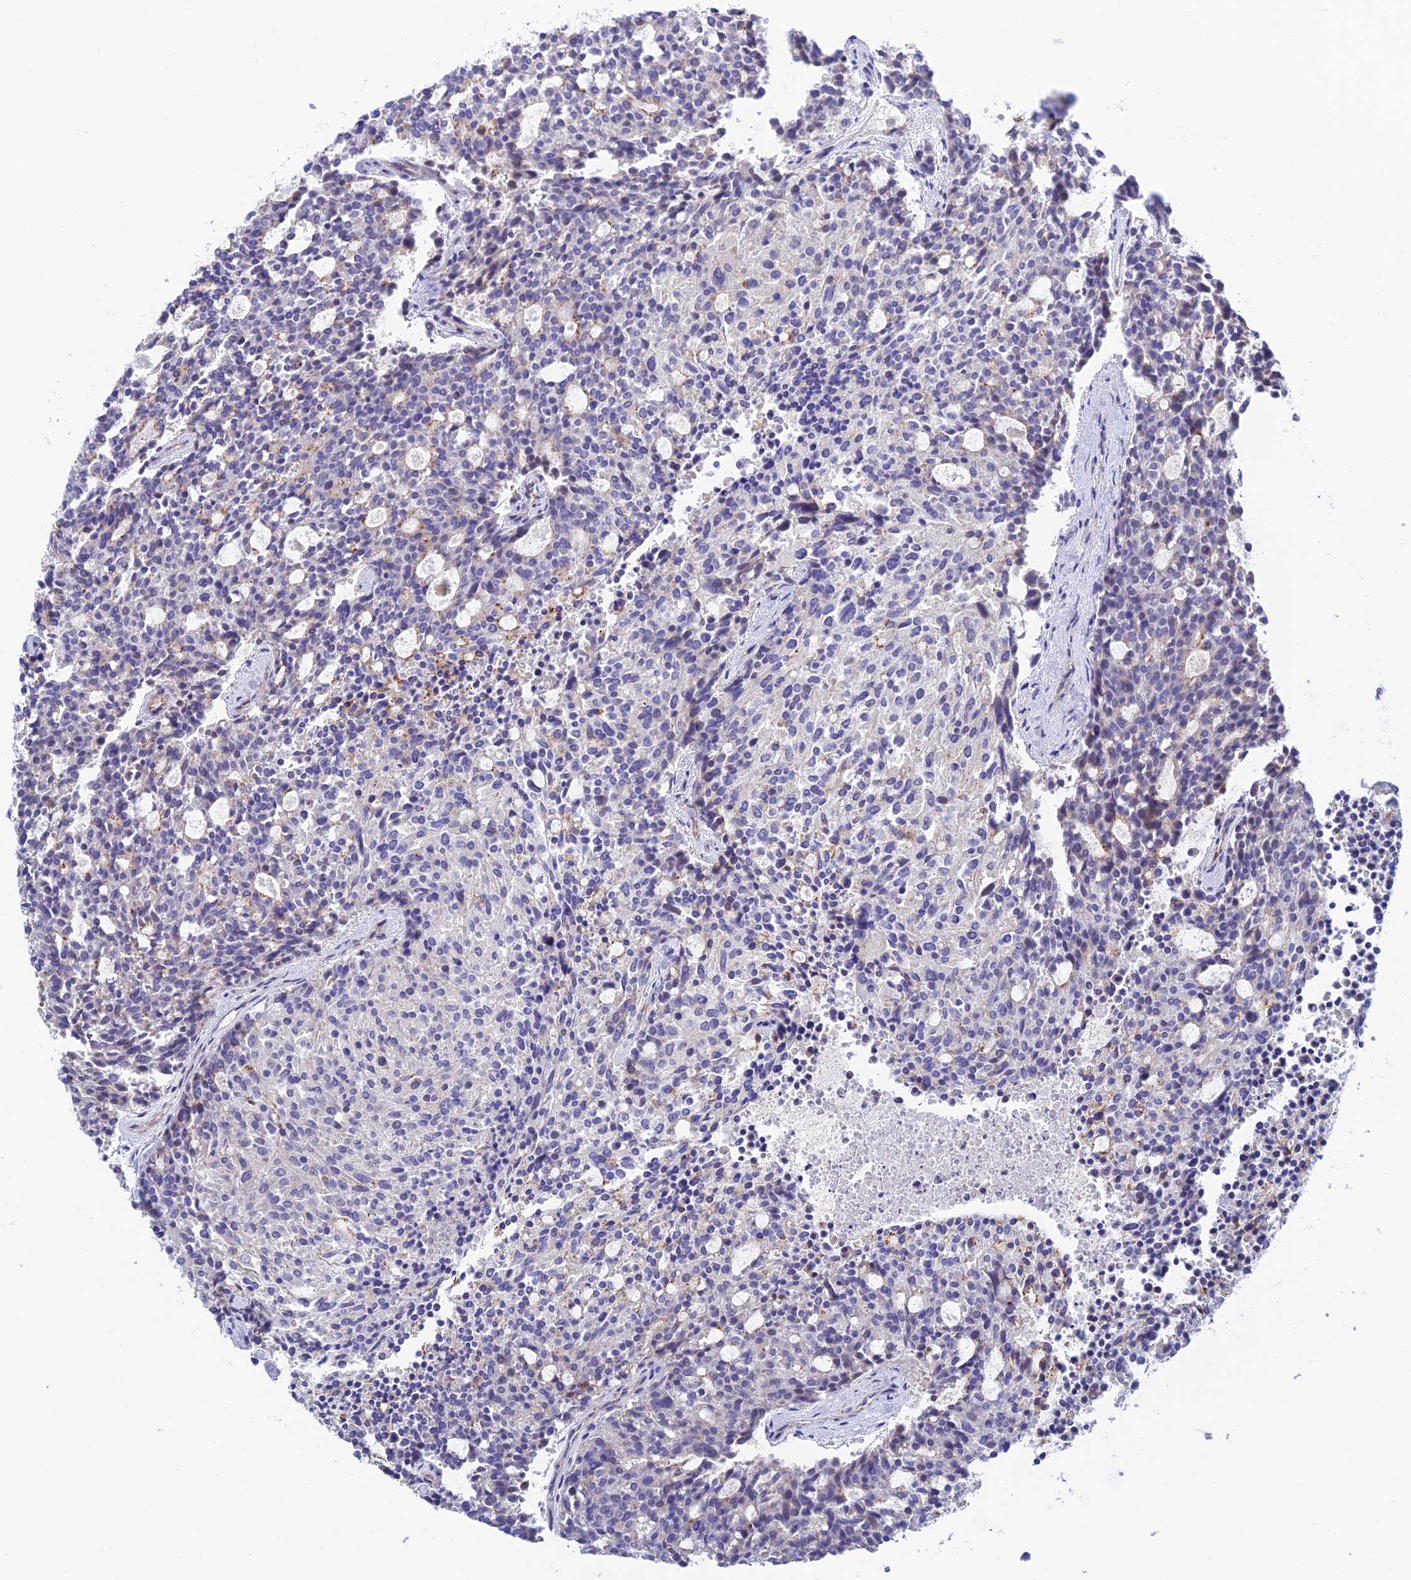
{"staining": {"intensity": "negative", "quantity": "none", "location": "none"}, "tissue": "carcinoid", "cell_type": "Tumor cells", "image_type": "cancer", "snomed": [{"axis": "morphology", "description": "Carcinoid, malignant, NOS"}, {"axis": "topography", "description": "Pancreas"}], "caption": "Protein analysis of carcinoid shows no significant staining in tumor cells. The staining is performed using DAB brown chromogen with nuclei counter-stained in using hematoxylin.", "gene": "RPGRIP1L", "patient": {"sex": "female", "age": 54}}